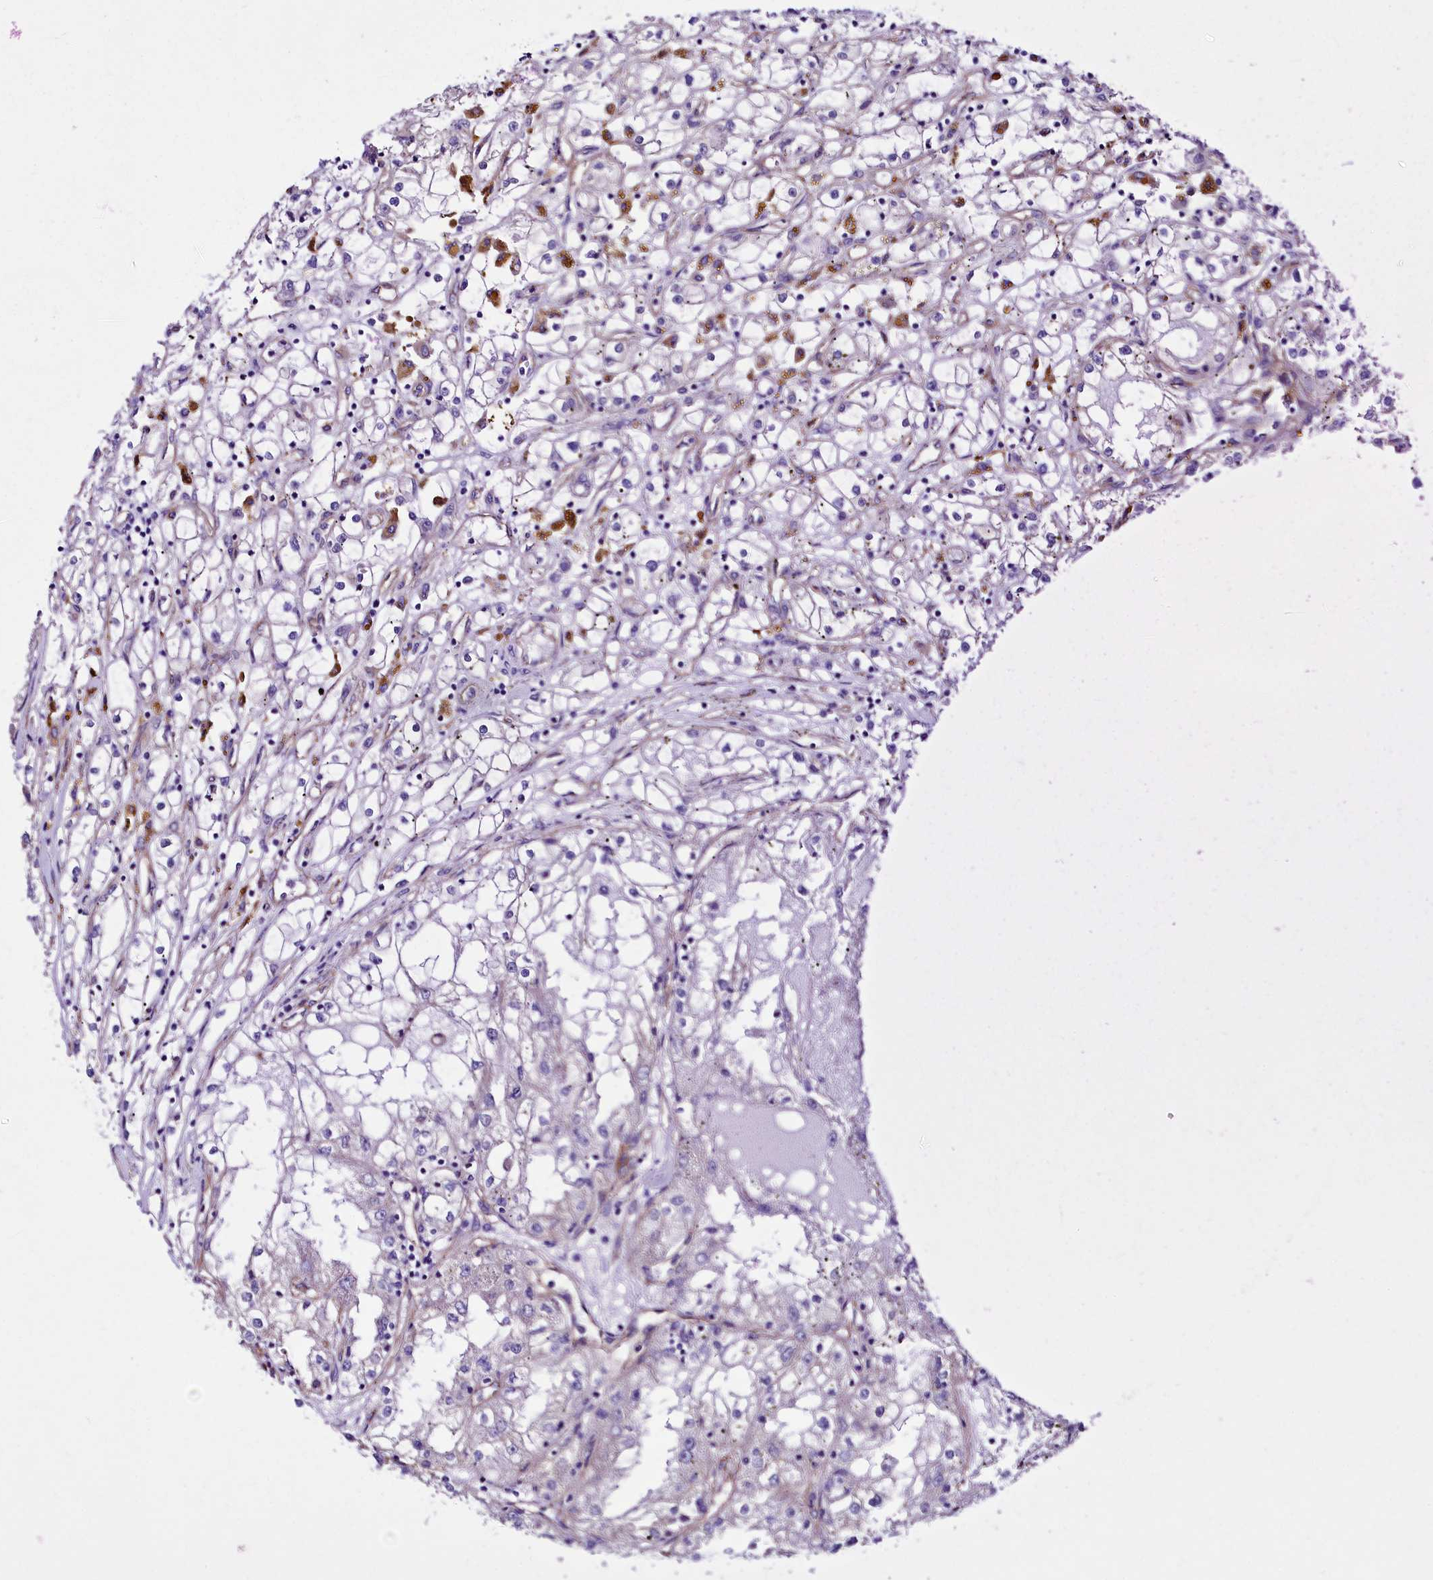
{"staining": {"intensity": "negative", "quantity": "none", "location": "none"}, "tissue": "renal cancer", "cell_type": "Tumor cells", "image_type": "cancer", "snomed": [{"axis": "morphology", "description": "Adenocarcinoma, NOS"}, {"axis": "topography", "description": "Kidney"}], "caption": "DAB (3,3'-diaminobenzidine) immunohistochemical staining of human renal cancer (adenocarcinoma) shows no significant staining in tumor cells. (DAB (3,3'-diaminobenzidine) IHC with hematoxylin counter stain).", "gene": "SLF1", "patient": {"sex": "male", "age": 56}}